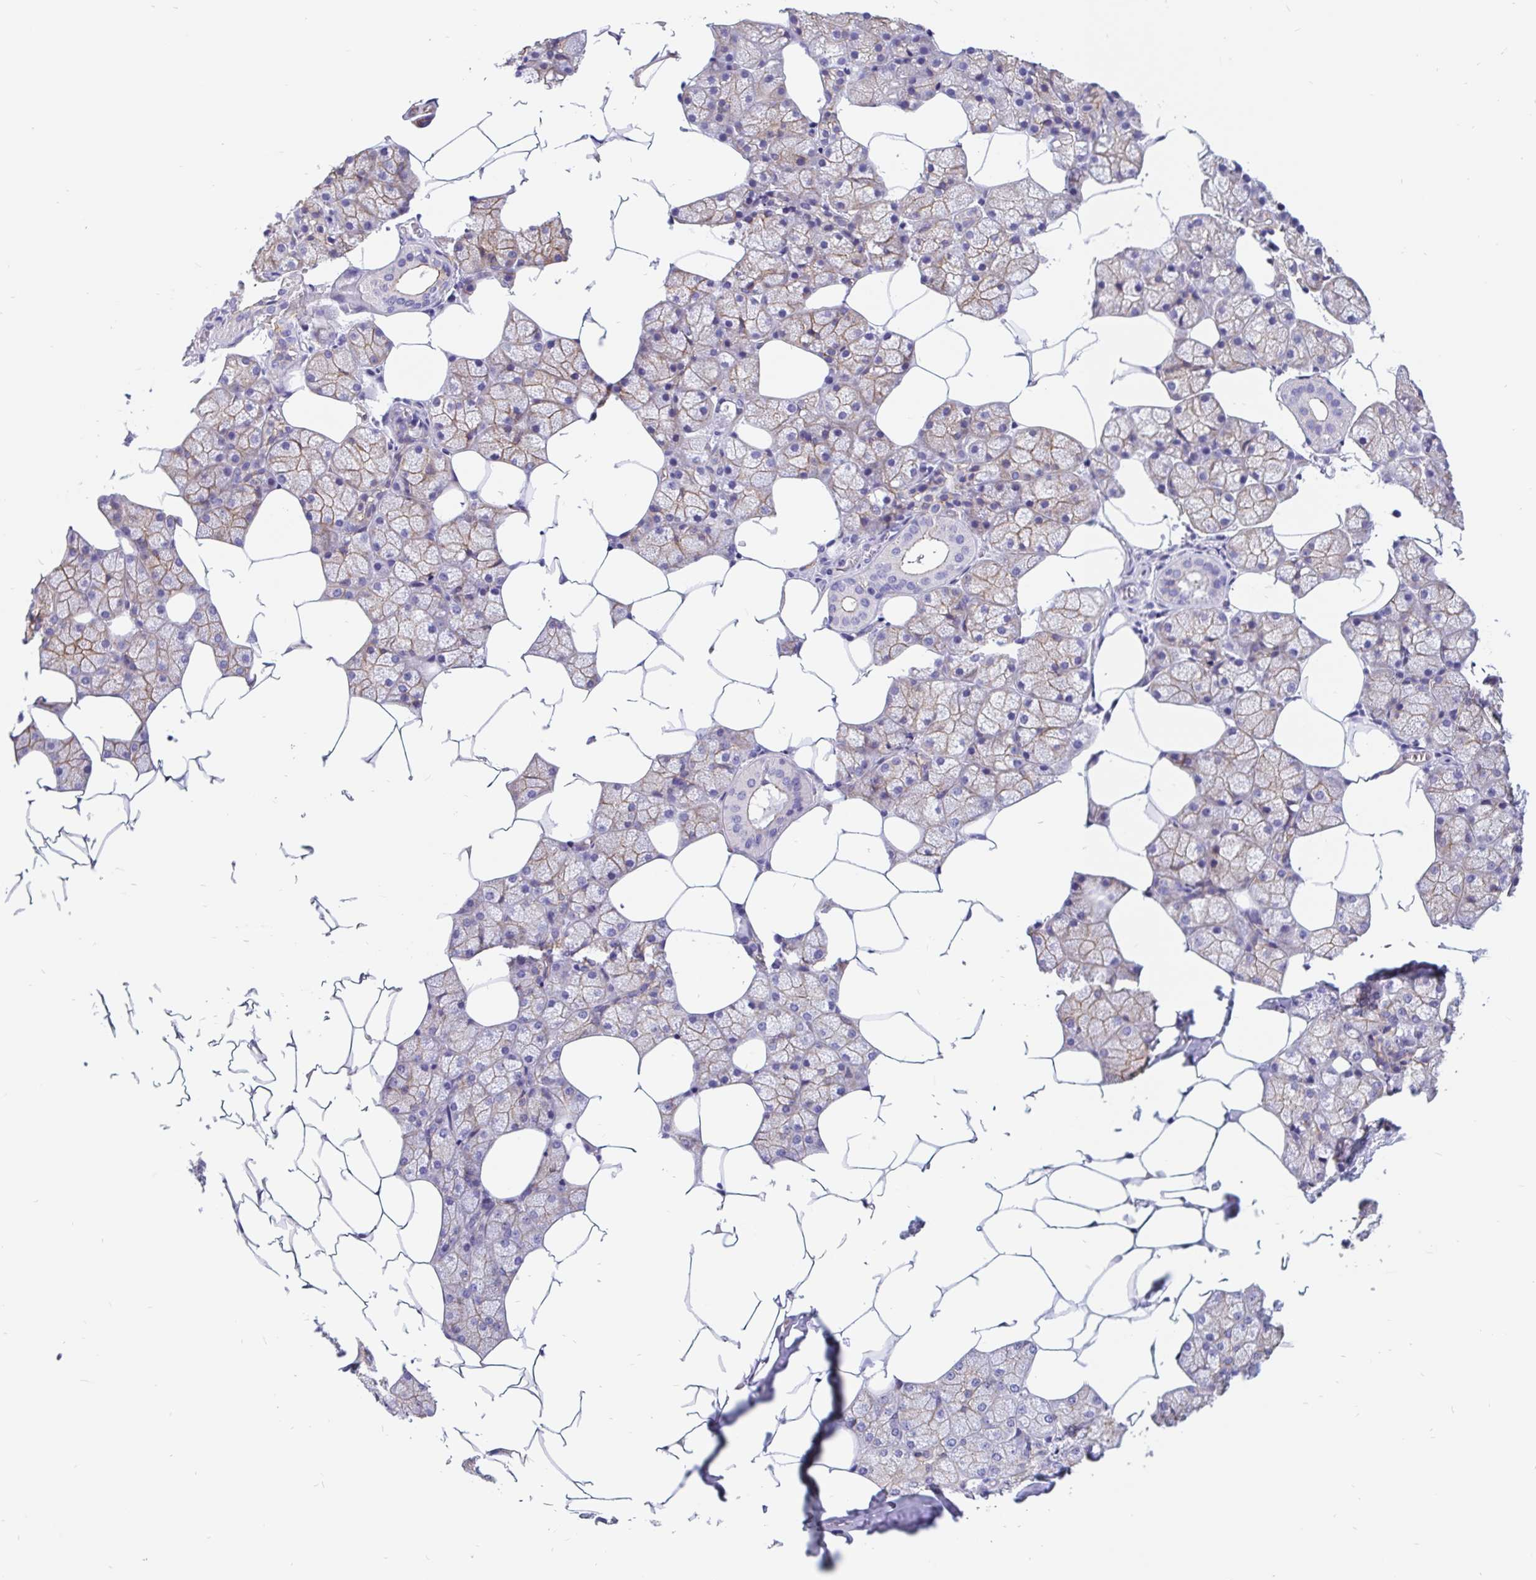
{"staining": {"intensity": "moderate", "quantity": "25%-75%", "location": "cytoplasmic/membranous"}, "tissue": "salivary gland", "cell_type": "Glandular cells", "image_type": "normal", "snomed": [{"axis": "morphology", "description": "Normal tissue, NOS"}, {"axis": "topography", "description": "Salivary gland"}], "caption": "Glandular cells exhibit medium levels of moderate cytoplasmic/membranous positivity in about 25%-75% of cells in unremarkable human salivary gland.", "gene": "LIMCH1", "patient": {"sex": "female", "age": 43}}